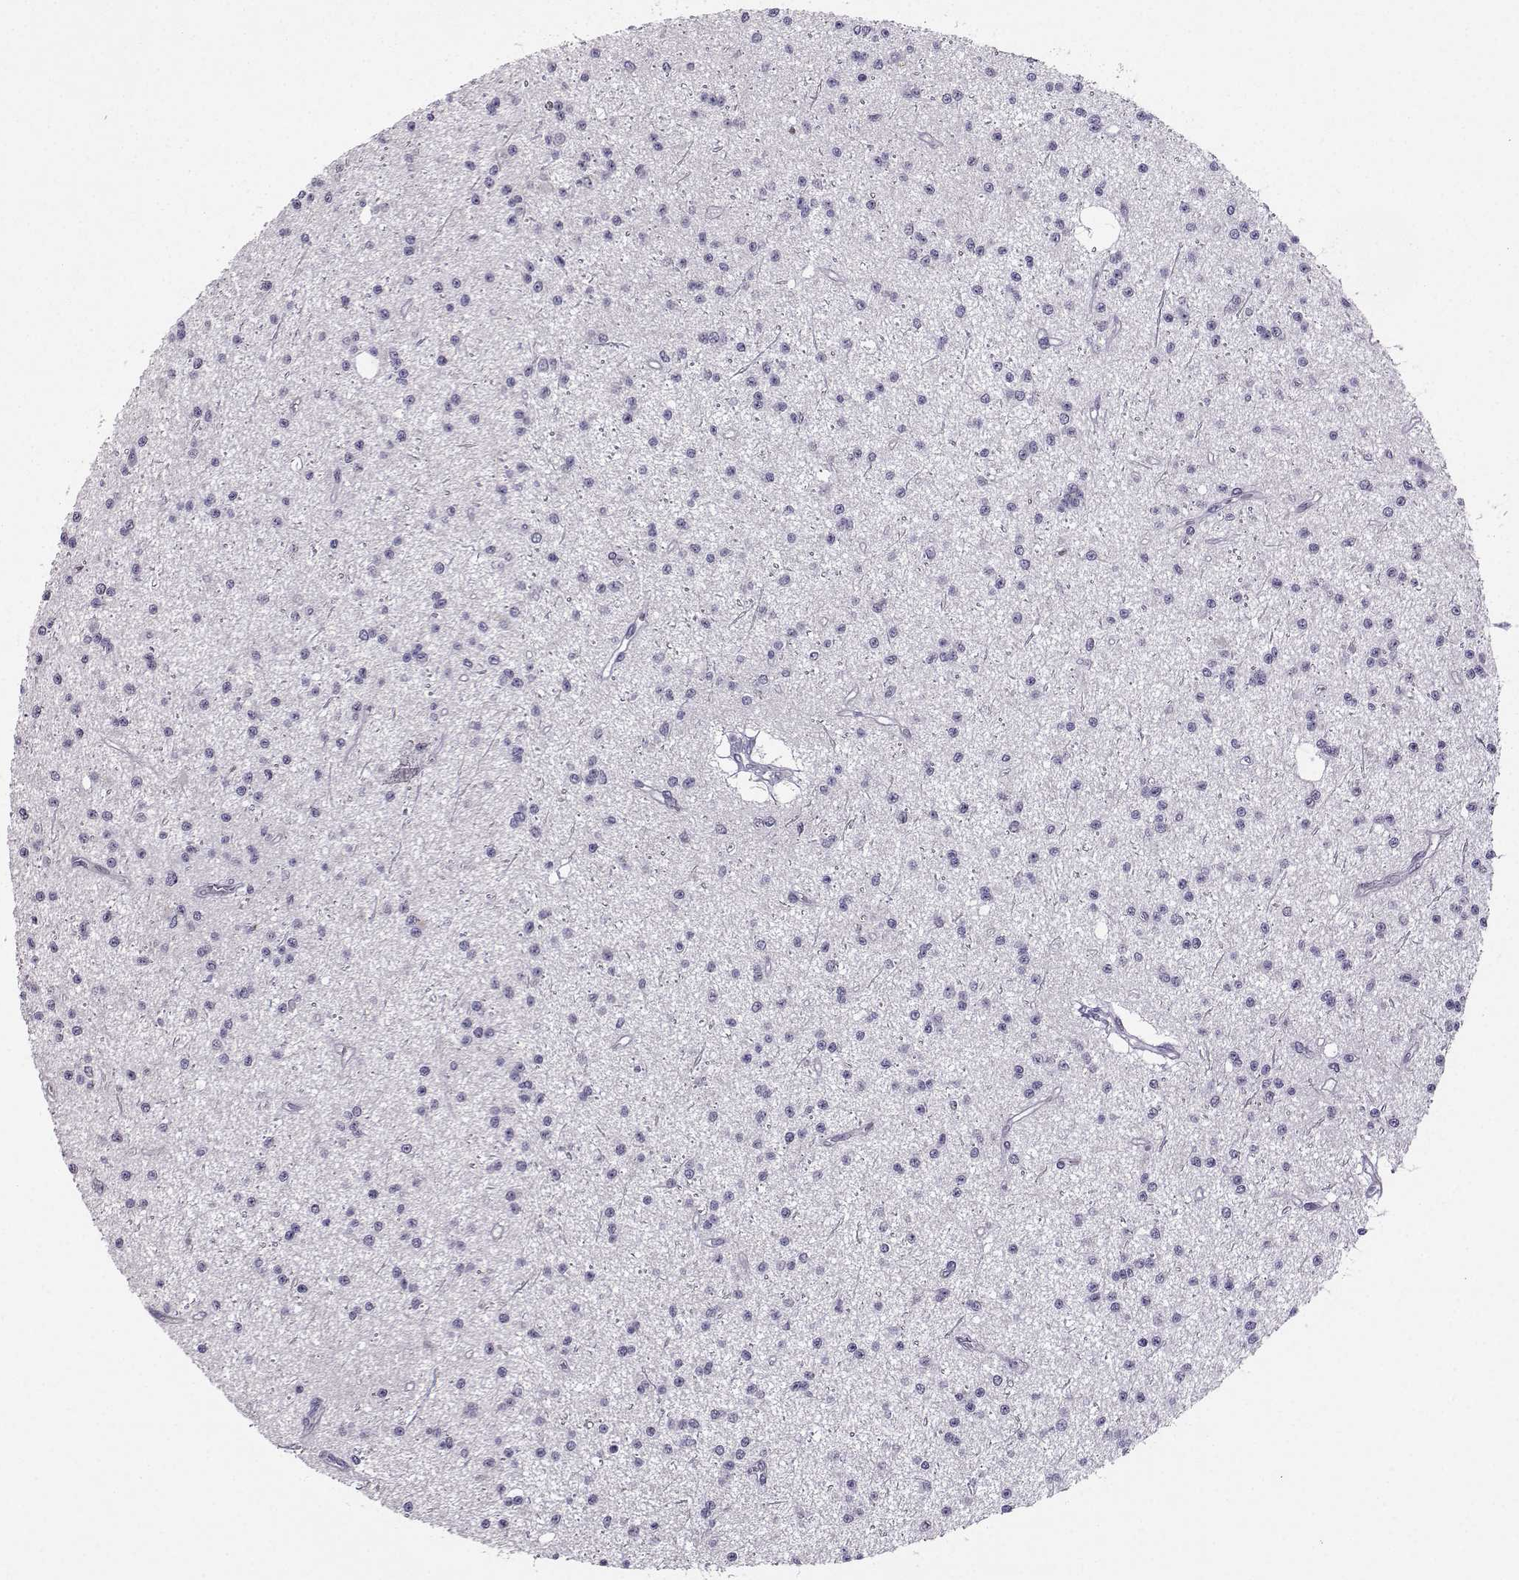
{"staining": {"intensity": "negative", "quantity": "none", "location": "none"}, "tissue": "glioma", "cell_type": "Tumor cells", "image_type": "cancer", "snomed": [{"axis": "morphology", "description": "Glioma, malignant, Low grade"}, {"axis": "topography", "description": "Brain"}], "caption": "Immunohistochemistry (IHC) histopathology image of glioma stained for a protein (brown), which shows no positivity in tumor cells.", "gene": "DDX20", "patient": {"sex": "male", "age": 27}}